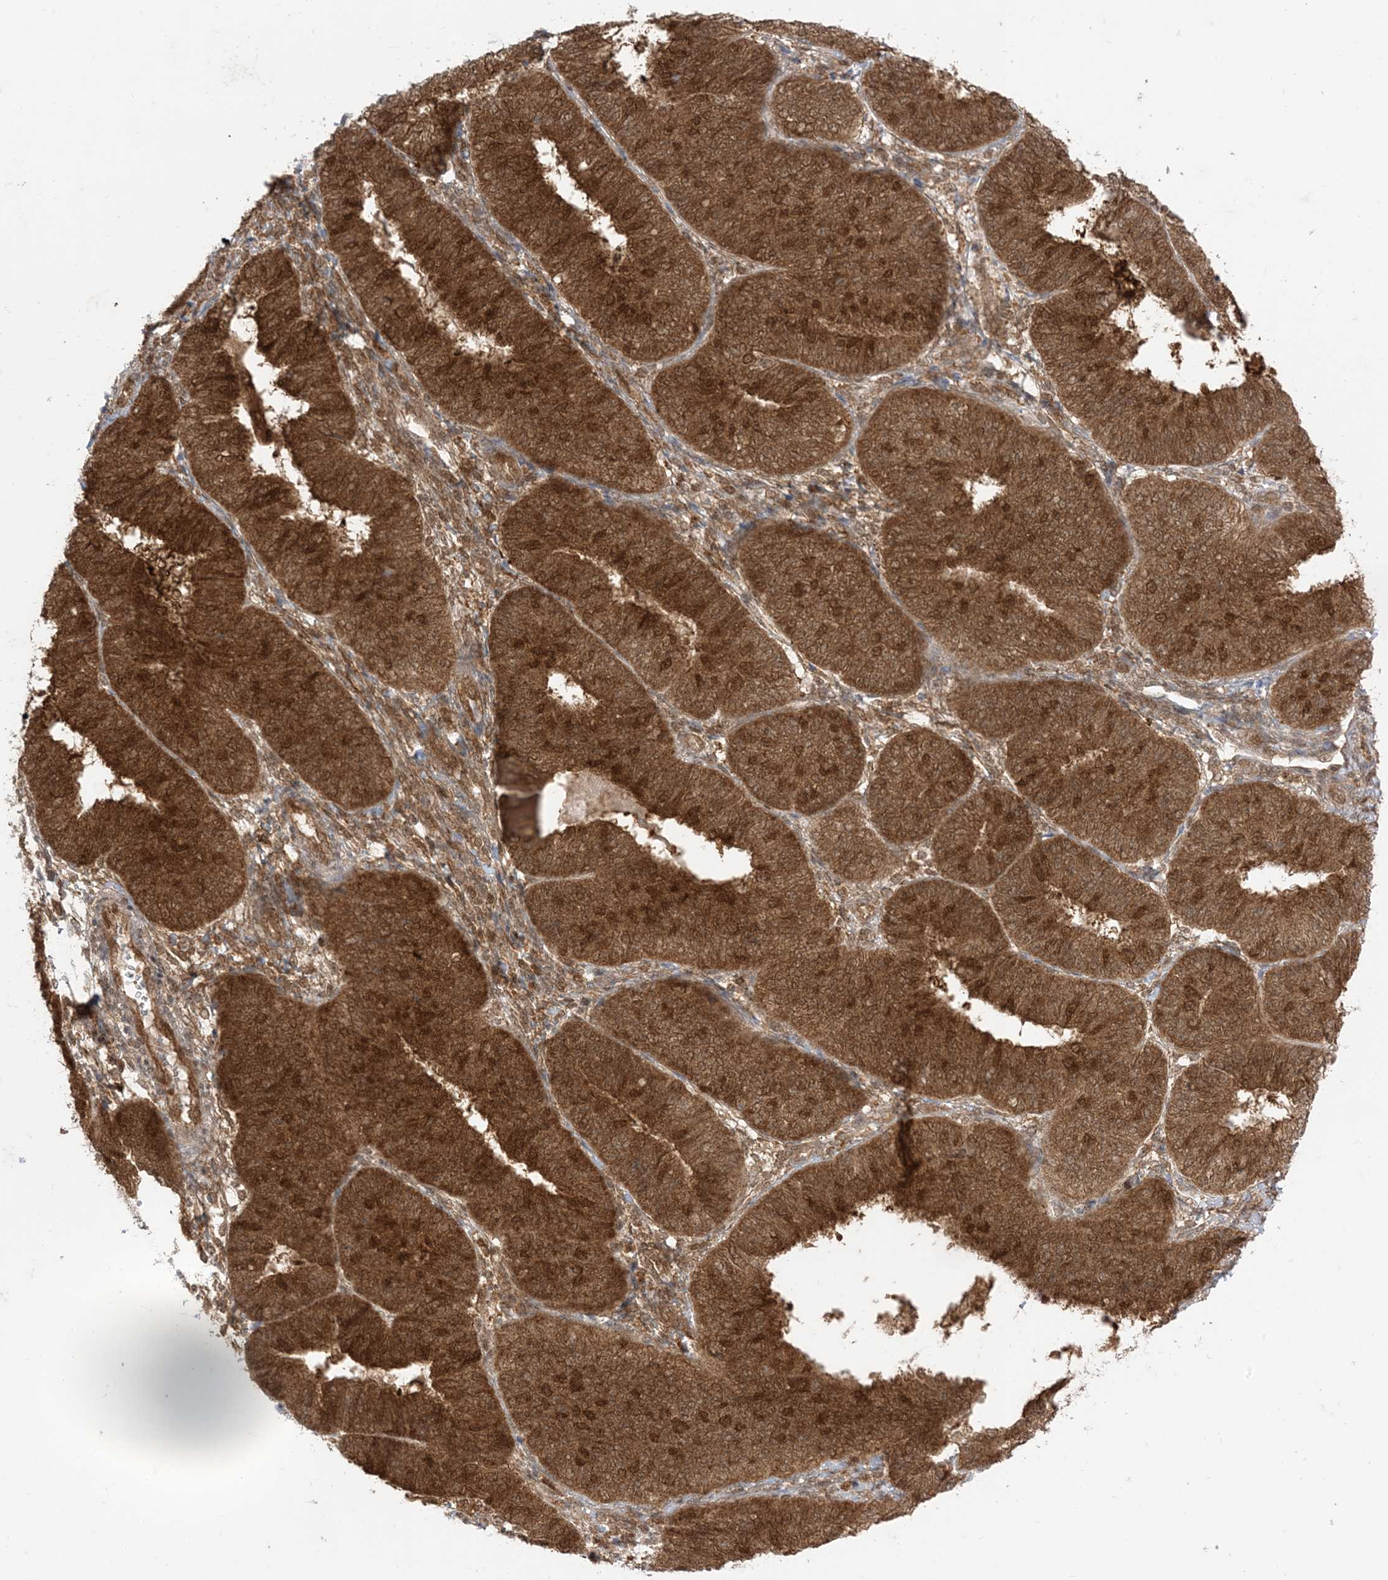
{"staining": {"intensity": "strong", "quantity": ">75%", "location": "cytoplasmic/membranous,nuclear"}, "tissue": "endometrial cancer", "cell_type": "Tumor cells", "image_type": "cancer", "snomed": [{"axis": "morphology", "description": "Adenocarcinoma, NOS"}, {"axis": "topography", "description": "Endometrium"}], "caption": "Immunohistochemistry (IHC) photomicrograph of neoplastic tissue: human endometrial cancer (adenocarcinoma) stained using immunohistochemistry reveals high levels of strong protein expression localized specifically in the cytoplasmic/membranous and nuclear of tumor cells, appearing as a cytoplasmic/membranous and nuclear brown color.", "gene": "PTPA", "patient": {"sex": "female", "age": 58}}